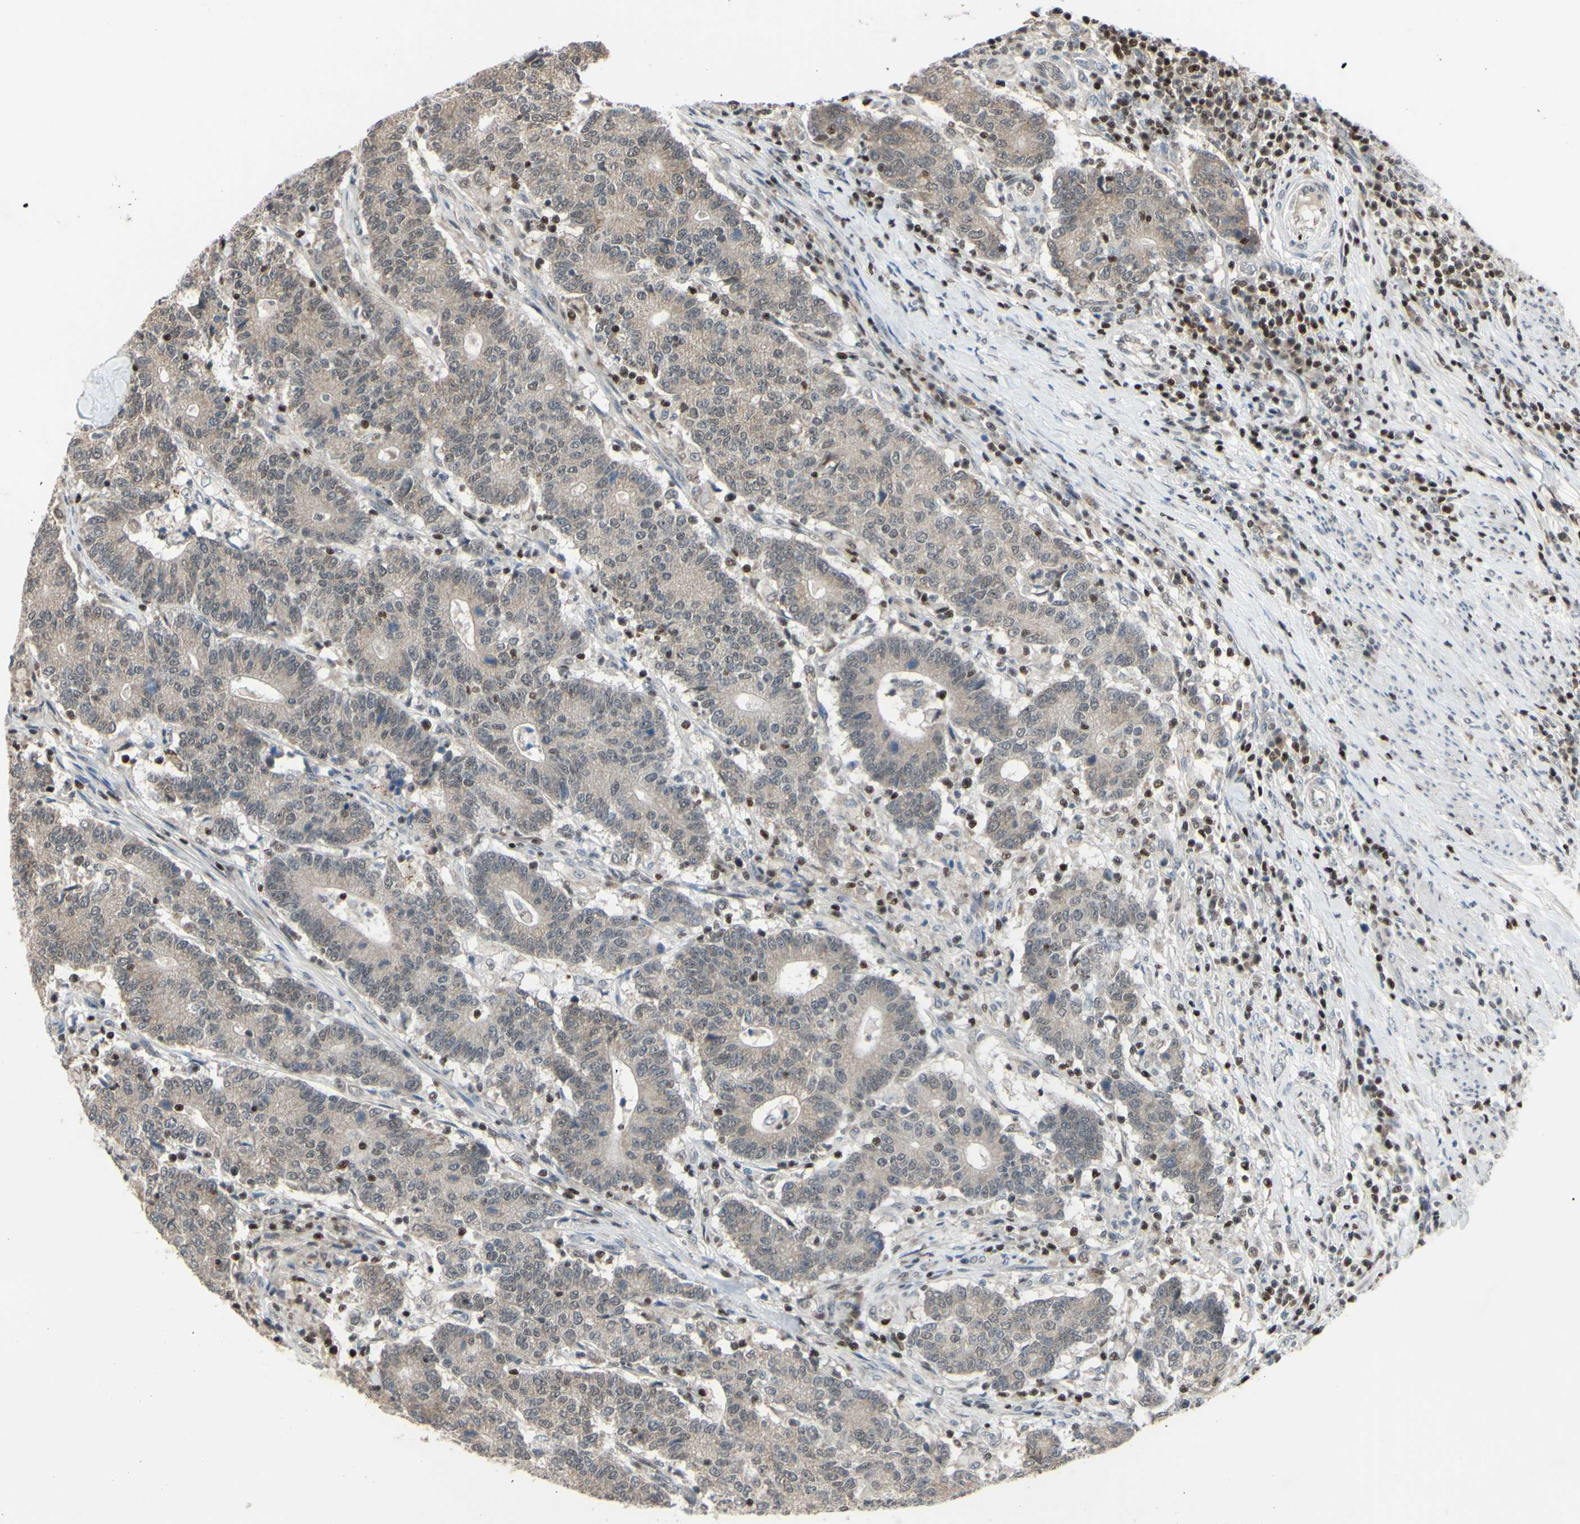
{"staining": {"intensity": "weak", "quantity": ">75%", "location": "cytoplasmic/membranous"}, "tissue": "colorectal cancer", "cell_type": "Tumor cells", "image_type": "cancer", "snomed": [{"axis": "morphology", "description": "Normal tissue, NOS"}, {"axis": "morphology", "description": "Adenocarcinoma, NOS"}, {"axis": "topography", "description": "Colon"}], "caption": "Immunohistochemical staining of human colorectal adenocarcinoma displays low levels of weak cytoplasmic/membranous staining in about >75% of tumor cells.", "gene": "SP4", "patient": {"sex": "female", "age": 75}}